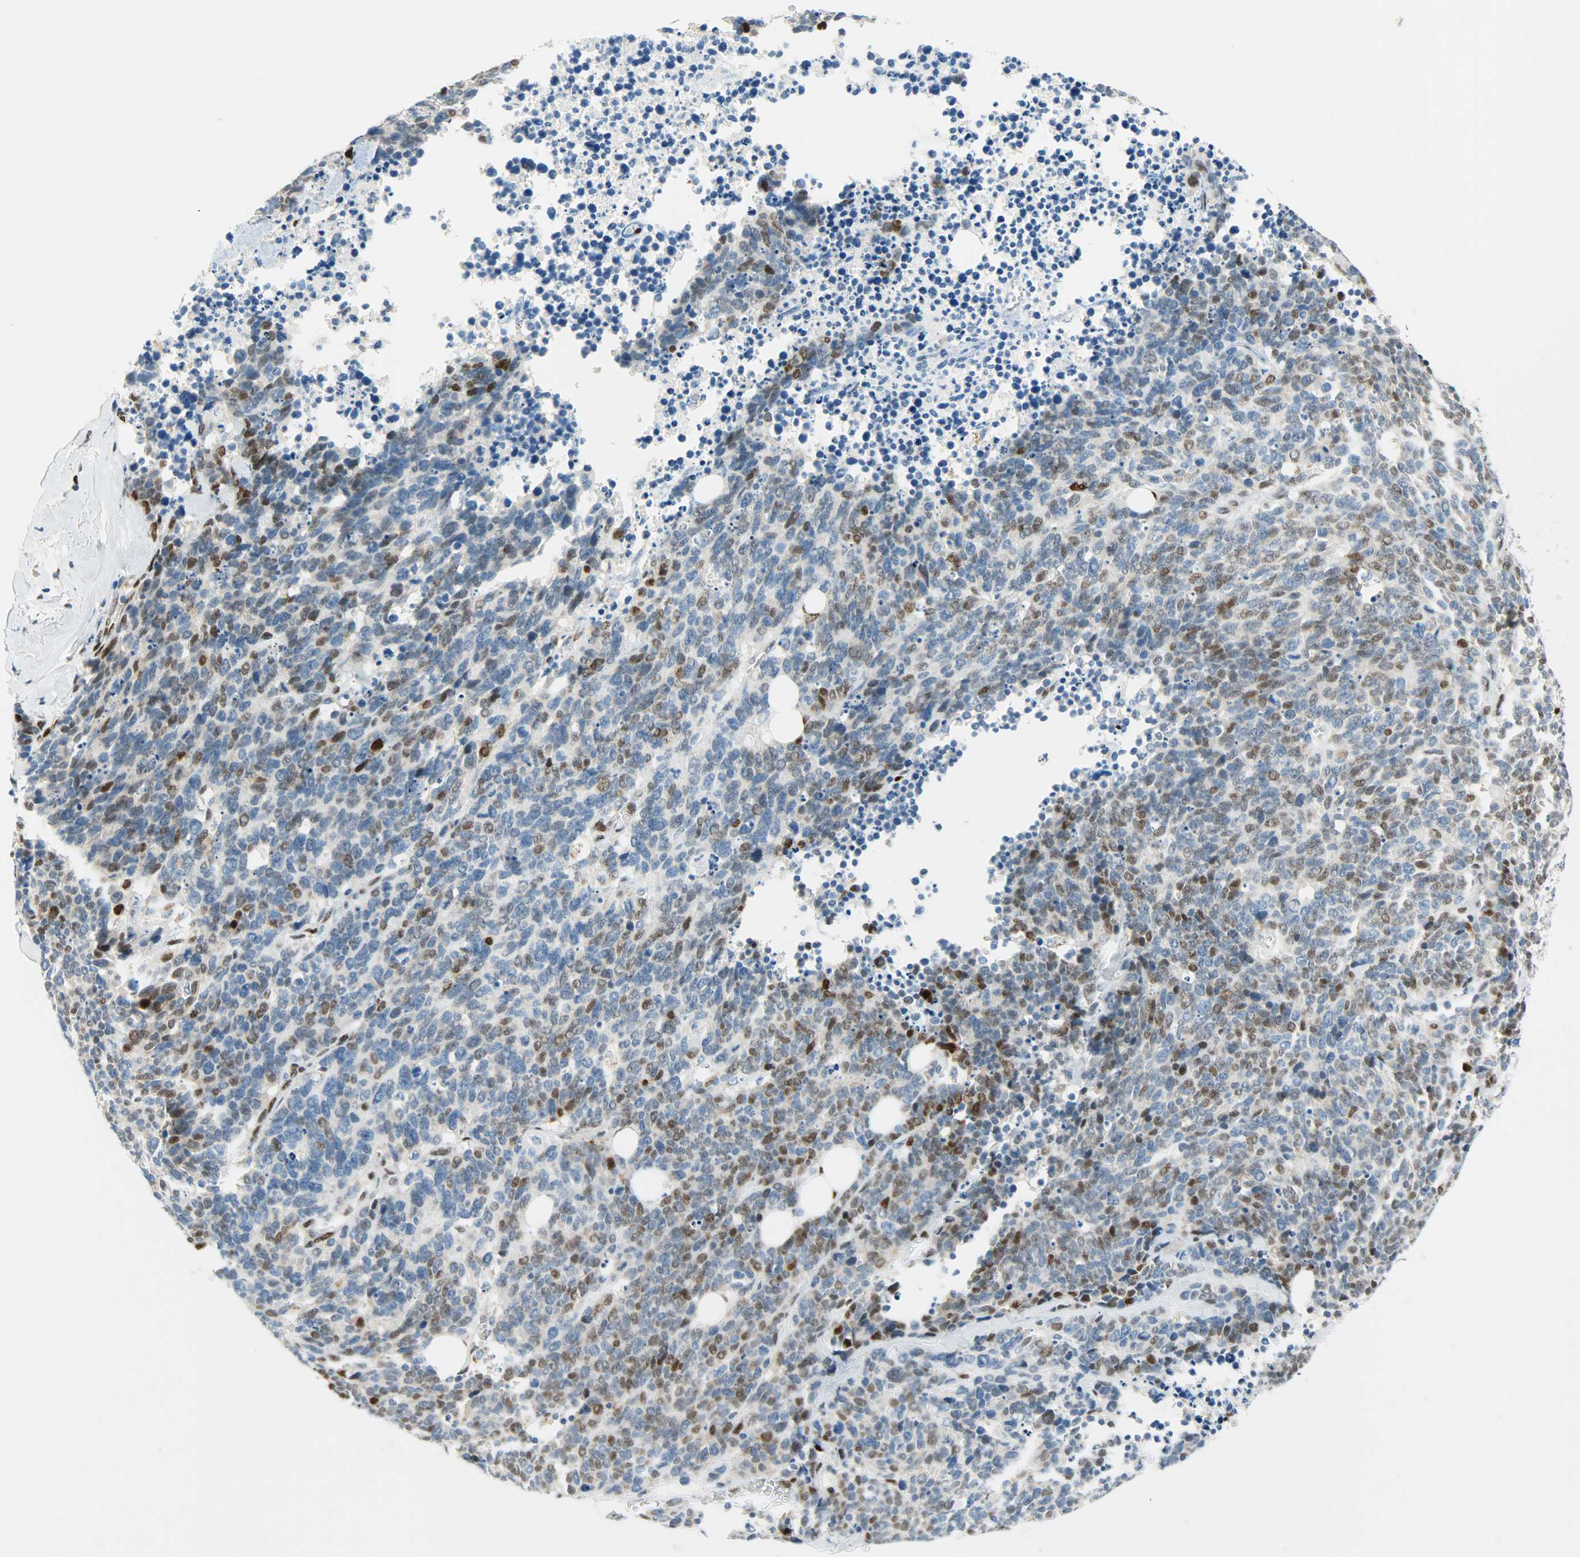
{"staining": {"intensity": "moderate", "quantity": "<25%", "location": "nuclear"}, "tissue": "lung cancer", "cell_type": "Tumor cells", "image_type": "cancer", "snomed": [{"axis": "morphology", "description": "Neoplasm, malignant, NOS"}, {"axis": "topography", "description": "Lung"}], "caption": "Brown immunohistochemical staining in lung cancer exhibits moderate nuclear positivity in approximately <25% of tumor cells.", "gene": "JUNB", "patient": {"sex": "female", "age": 58}}